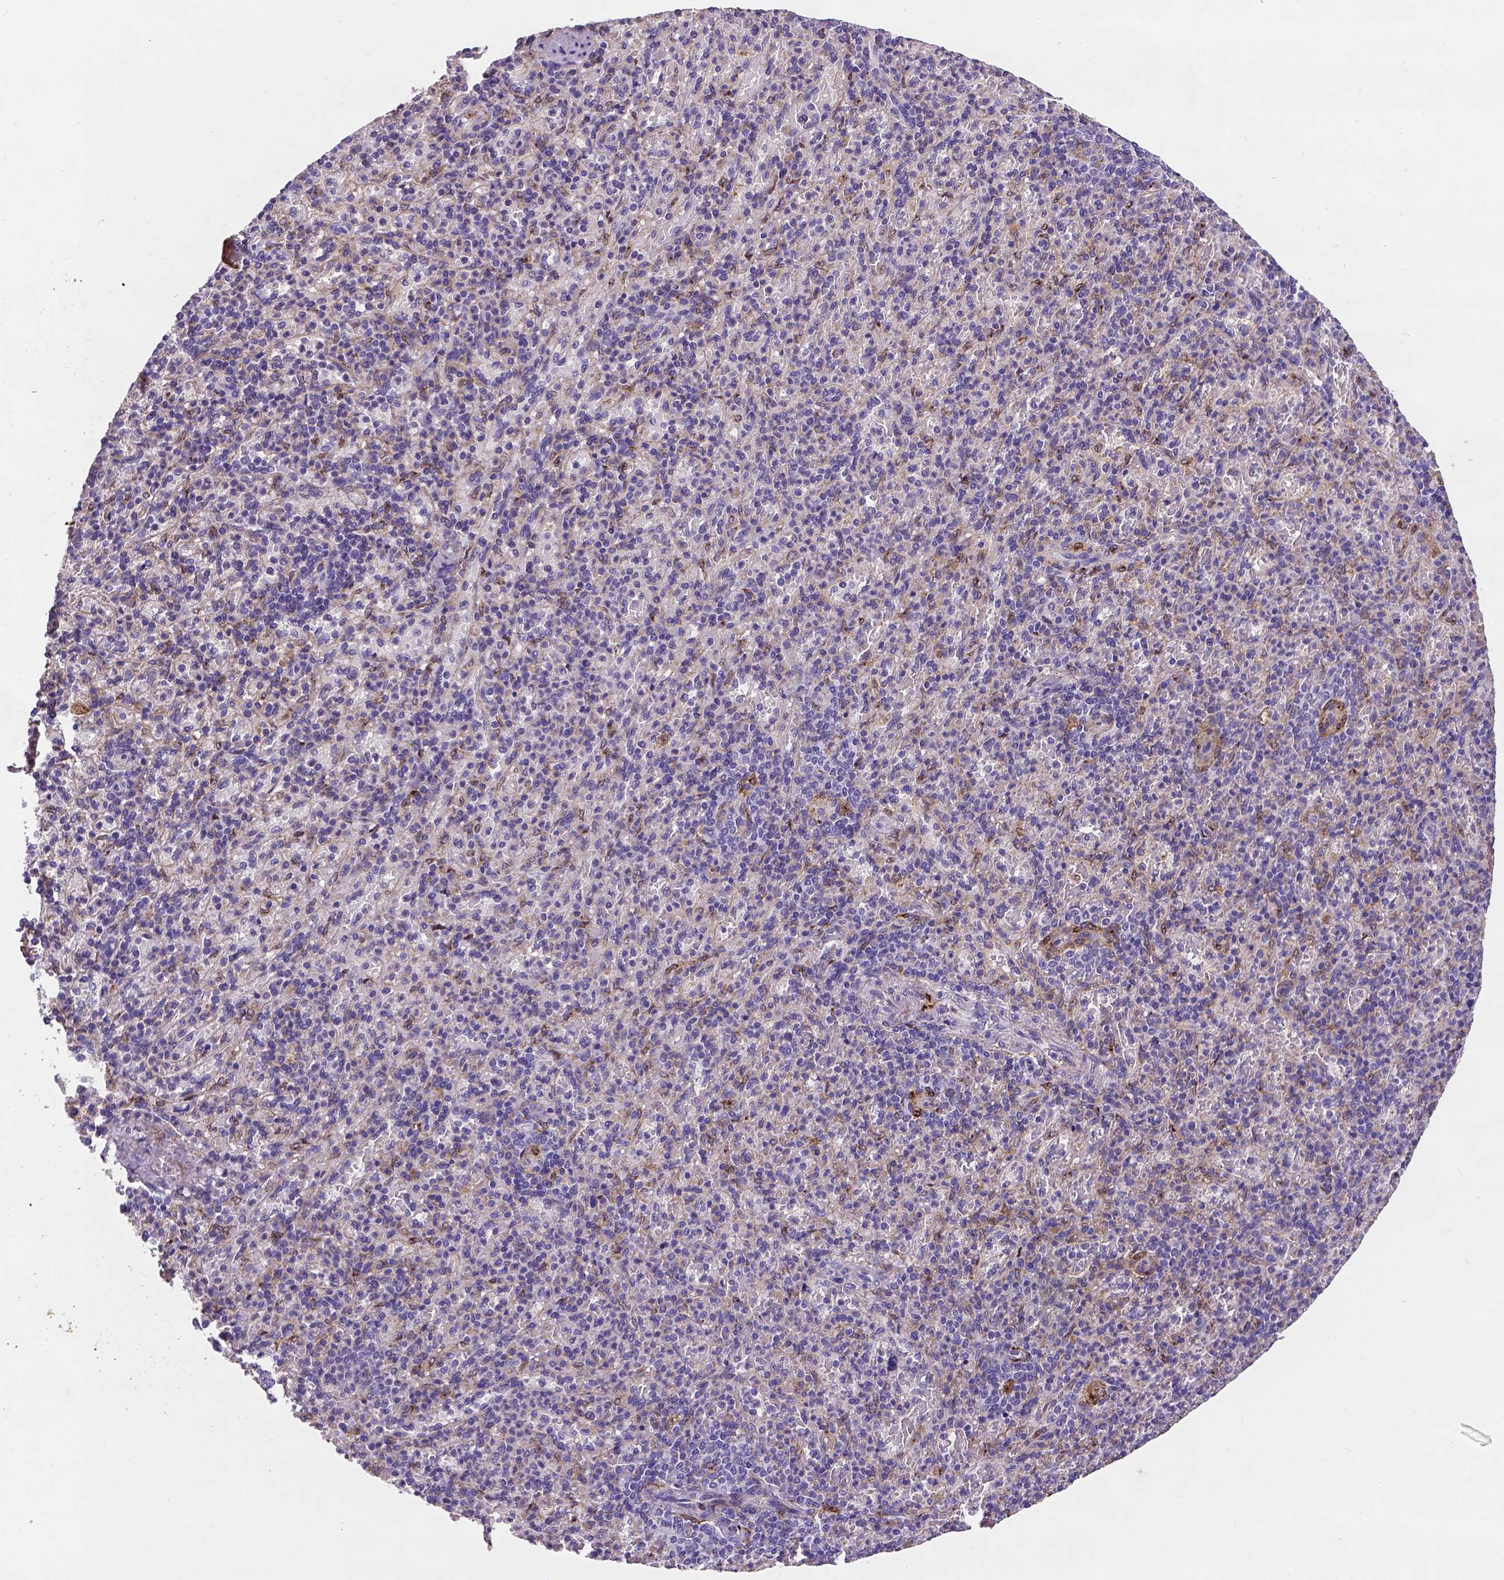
{"staining": {"intensity": "negative", "quantity": "none", "location": "none"}, "tissue": "spleen", "cell_type": "Cells in red pulp", "image_type": "normal", "snomed": [{"axis": "morphology", "description": "Normal tissue, NOS"}, {"axis": "topography", "description": "Spleen"}], "caption": "This is an immunohistochemistry (IHC) micrograph of benign spleen. There is no expression in cells in red pulp.", "gene": "APOE", "patient": {"sex": "female", "age": 74}}